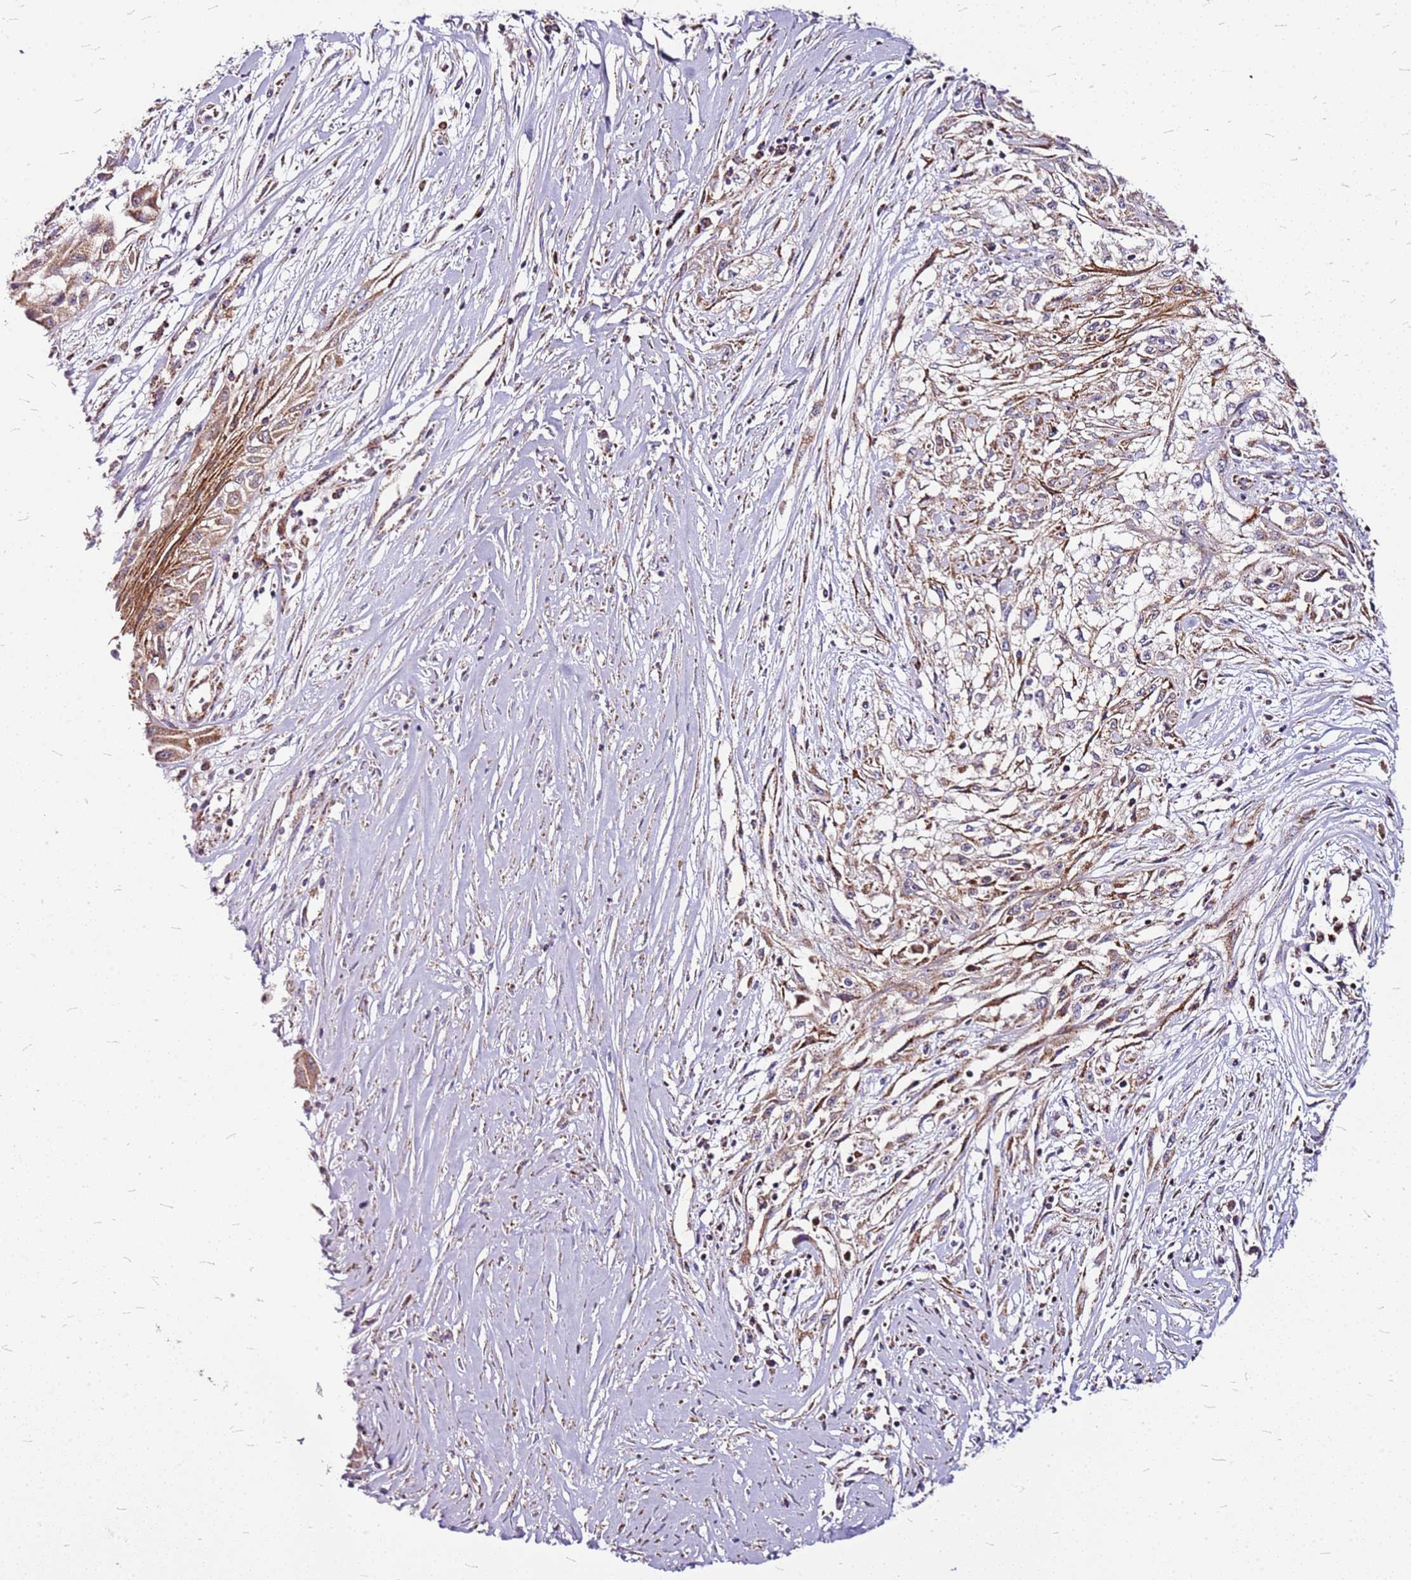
{"staining": {"intensity": "moderate", "quantity": ">75%", "location": "cytoplasmic/membranous"}, "tissue": "skin cancer", "cell_type": "Tumor cells", "image_type": "cancer", "snomed": [{"axis": "morphology", "description": "Squamous cell carcinoma, NOS"}, {"axis": "morphology", "description": "Squamous cell carcinoma, metastatic, NOS"}, {"axis": "topography", "description": "Skin"}, {"axis": "topography", "description": "Lymph node"}], "caption": "Immunohistochemistry (IHC) of metastatic squamous cell carcinoma (skin) demonstrates medium levels of moderate cytoplasmic/membranous positivity in approximately >75% of tumor cells.", "gene": "OR51T1", "patient": {"sex": "male", "age": 75}}